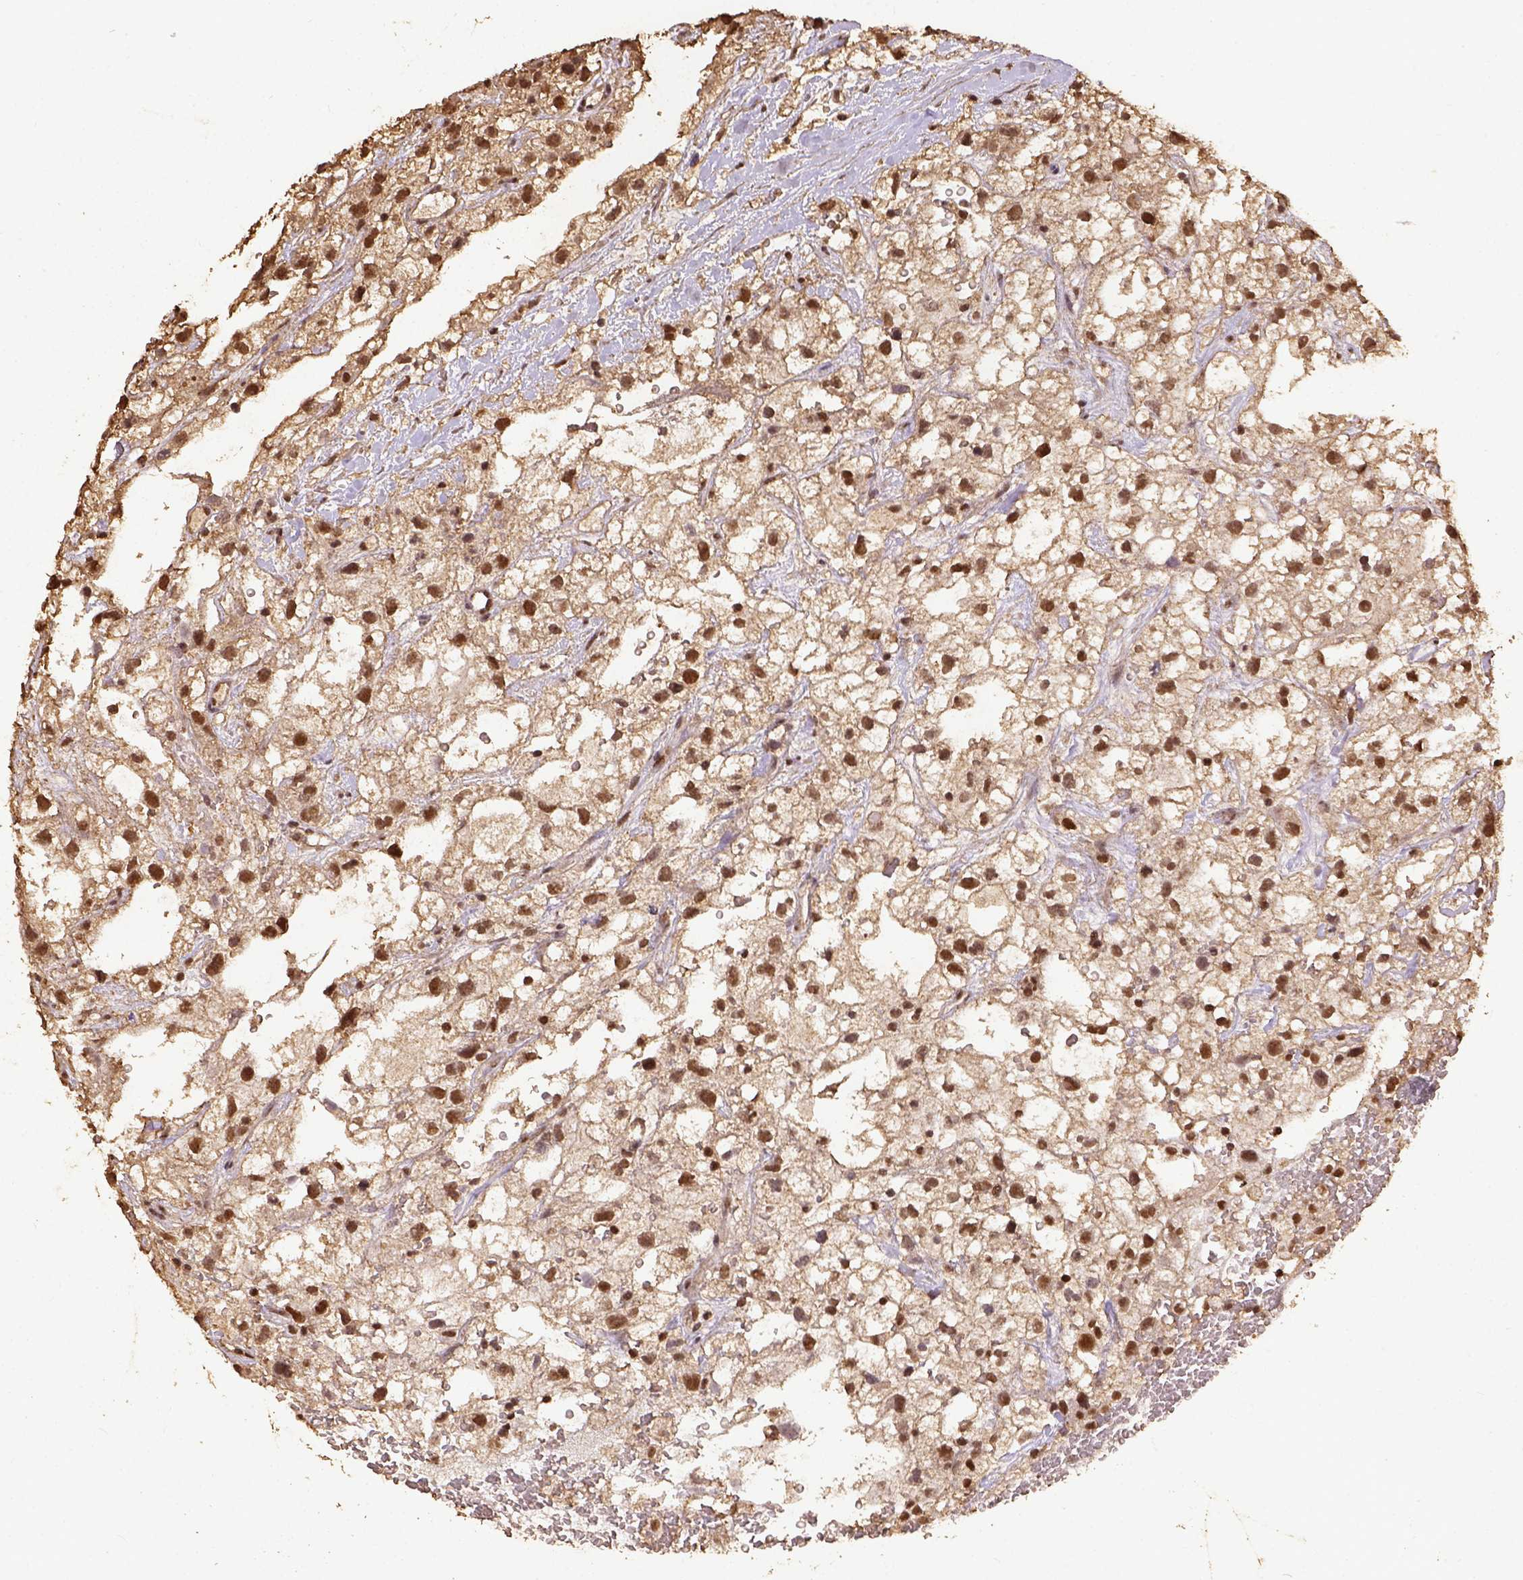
{"staining": {"intensity": "moderate", "quantity": ">75%", "location": "nuclear"}, "tissue": "renal cancer", "cell_type": "Tumor cells", "image_type": "cancer", "snomed": [{"axis": "morphology", "description": "Adenocarcinoma, NOS"}, {"axis": "topography", "description": "Kidney"}], "caption": "Protein expression analysis of human adenocarcinoma (renal) reveals moderate nuclear staining in about >75% of tumor cells.", "gene": "NACC1", "patient": {"sex": "male", "age": 59}}